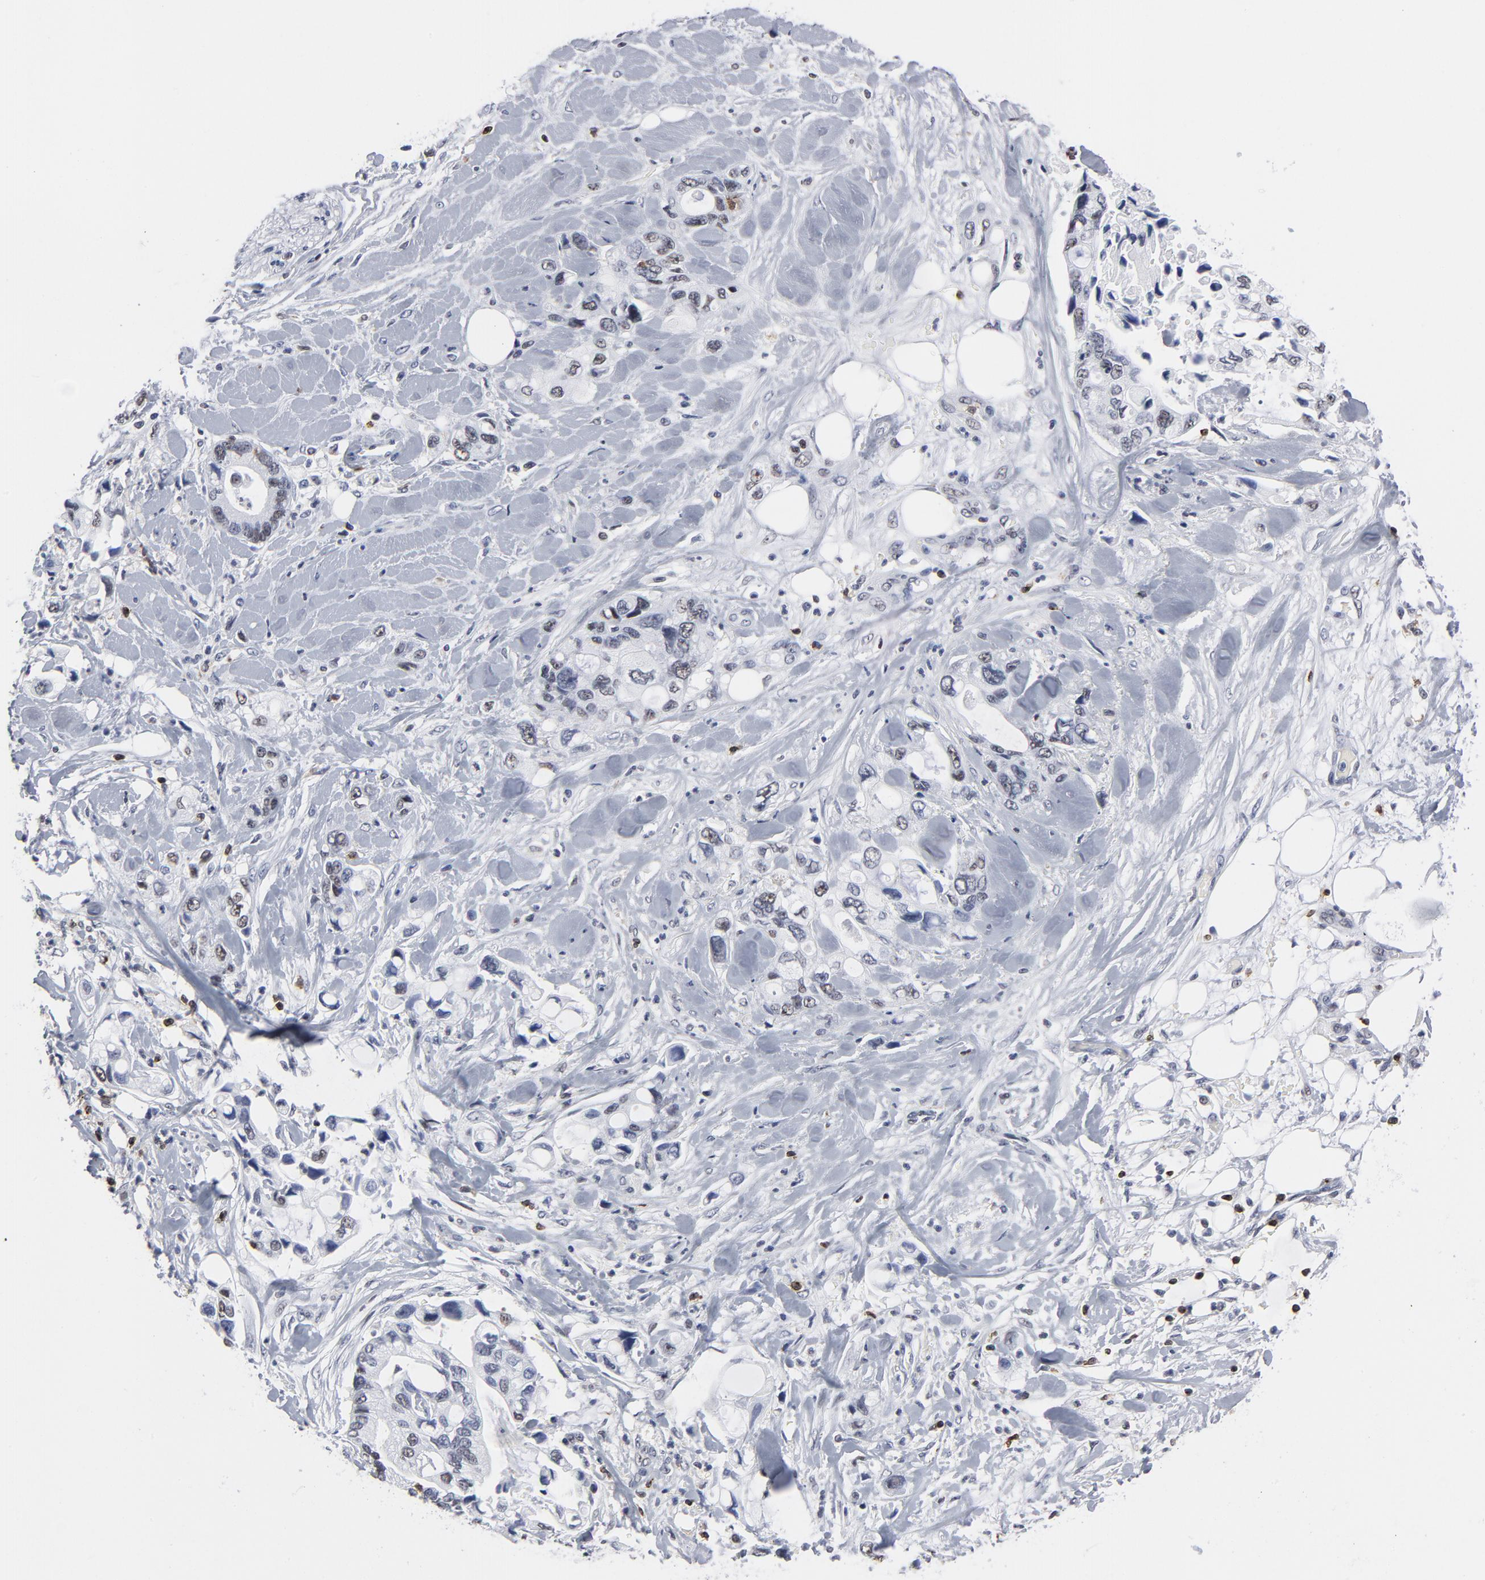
{"staining": {"intensity": "weak", "quantity": "25%-75%", "location": "nuclear"}, "tissue": "pancreatic cancer", "cell_type": "Tumor cells", "image_type": "cancer", "snomed": [{"axis": "morphology", "description": "Adenocarcinoma, NOS"}, {"axis": "topography", "description": "Pancreas"}], "caption": "Pancreatic cancer (adenocarcinoma) stained for a protein exhibits weak nuclear positivity in tumor cells.", "gene": "CD2", "patient": {"sex": "male", "age": 70}}